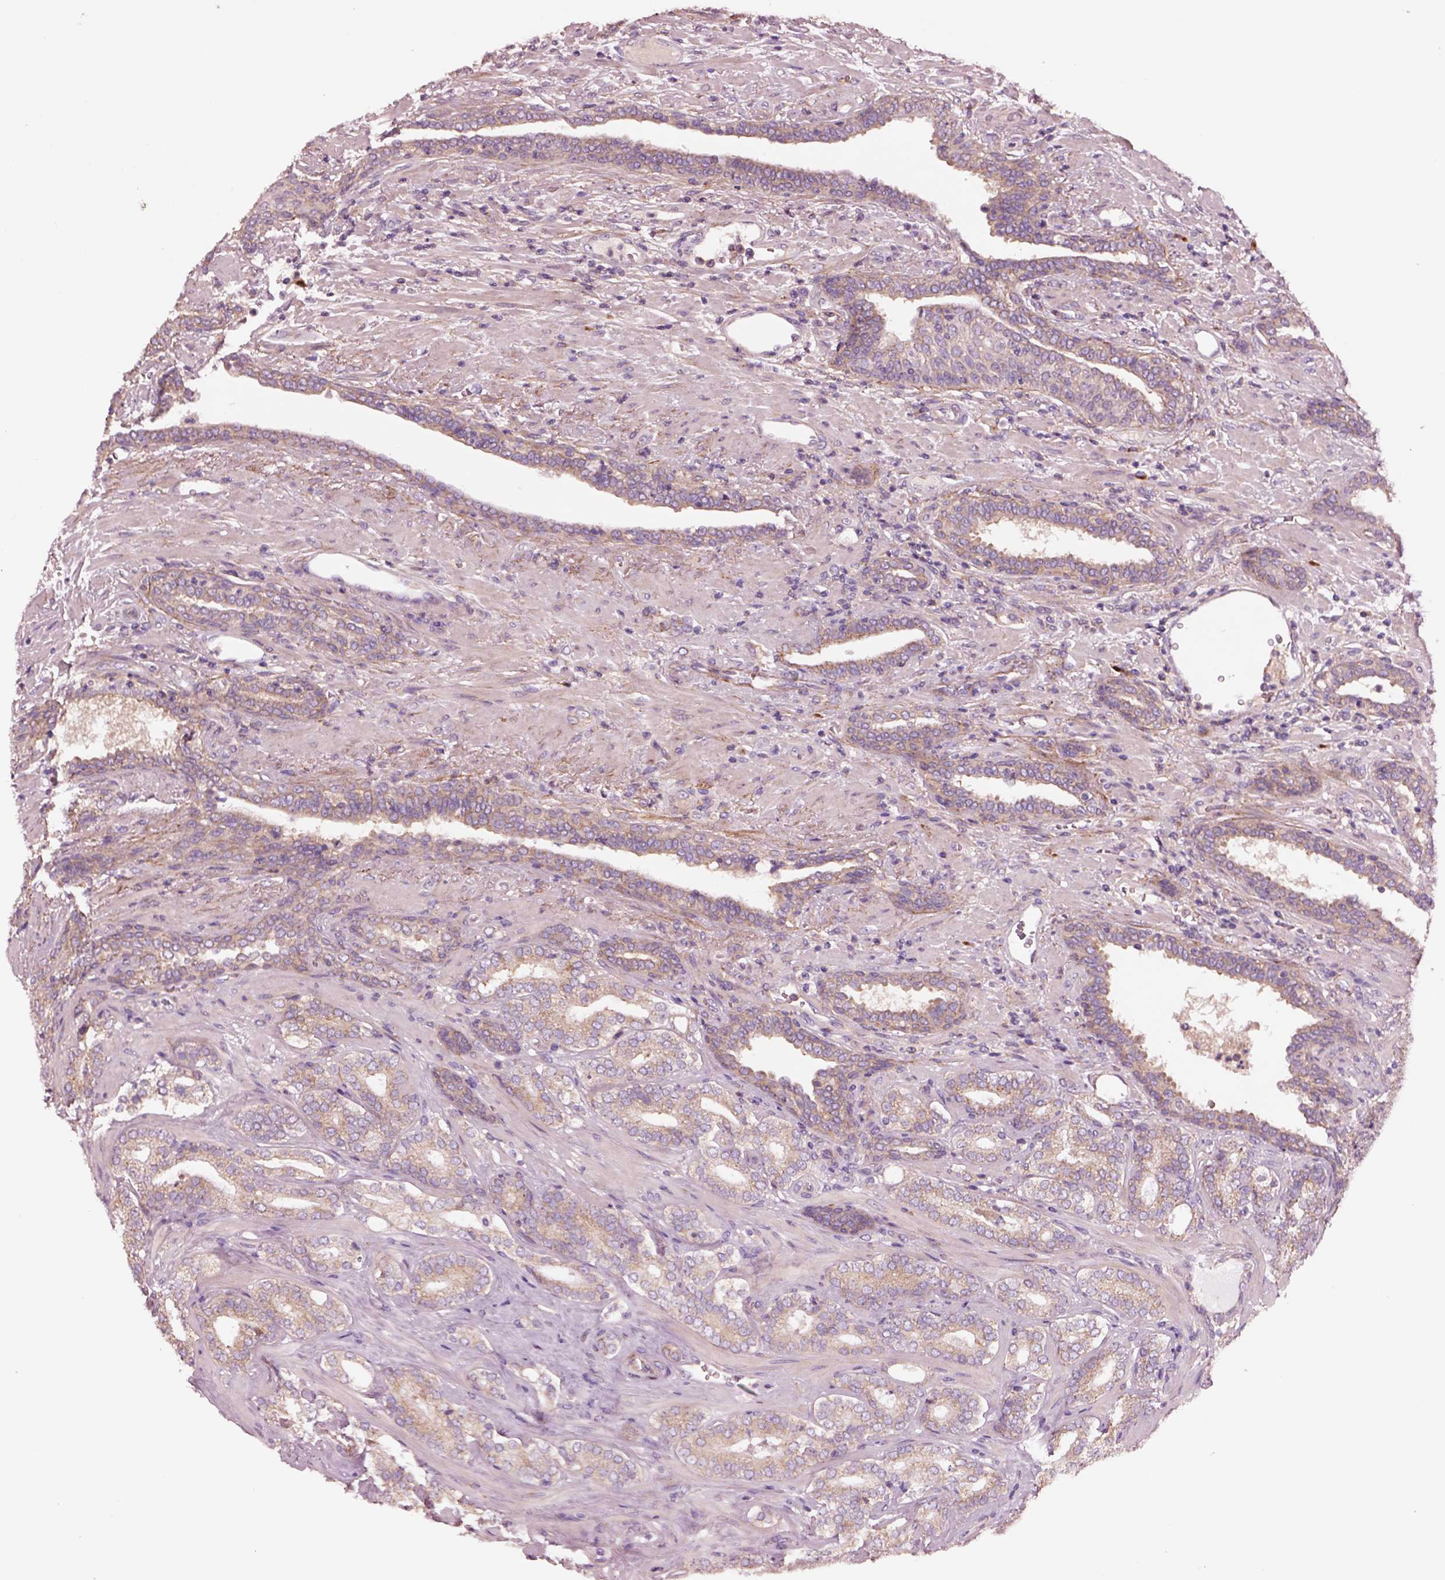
{"staining": {"intensity": "weak", "quantity": ">75%", "location": "cytoplasmic/membranous"}, "tissue": "prostate cancer", "cell_type": "Tumor cells", "image_type": "cancer", "snomed": [{"axis": "morphology", "description": "Adenocarcinoma, Low grade"}, {"axis": "topography", "description": "Prostate"}], "caption": "Prostate cancer (adenocarcinoma (low-grade)) stained with a brown dye reveals weak cytoplasmic/membranous positive expression in approximately >75% of tumor cells.", "gene": "SEC23A", "patient": {"sex": "male", "age": 61}}